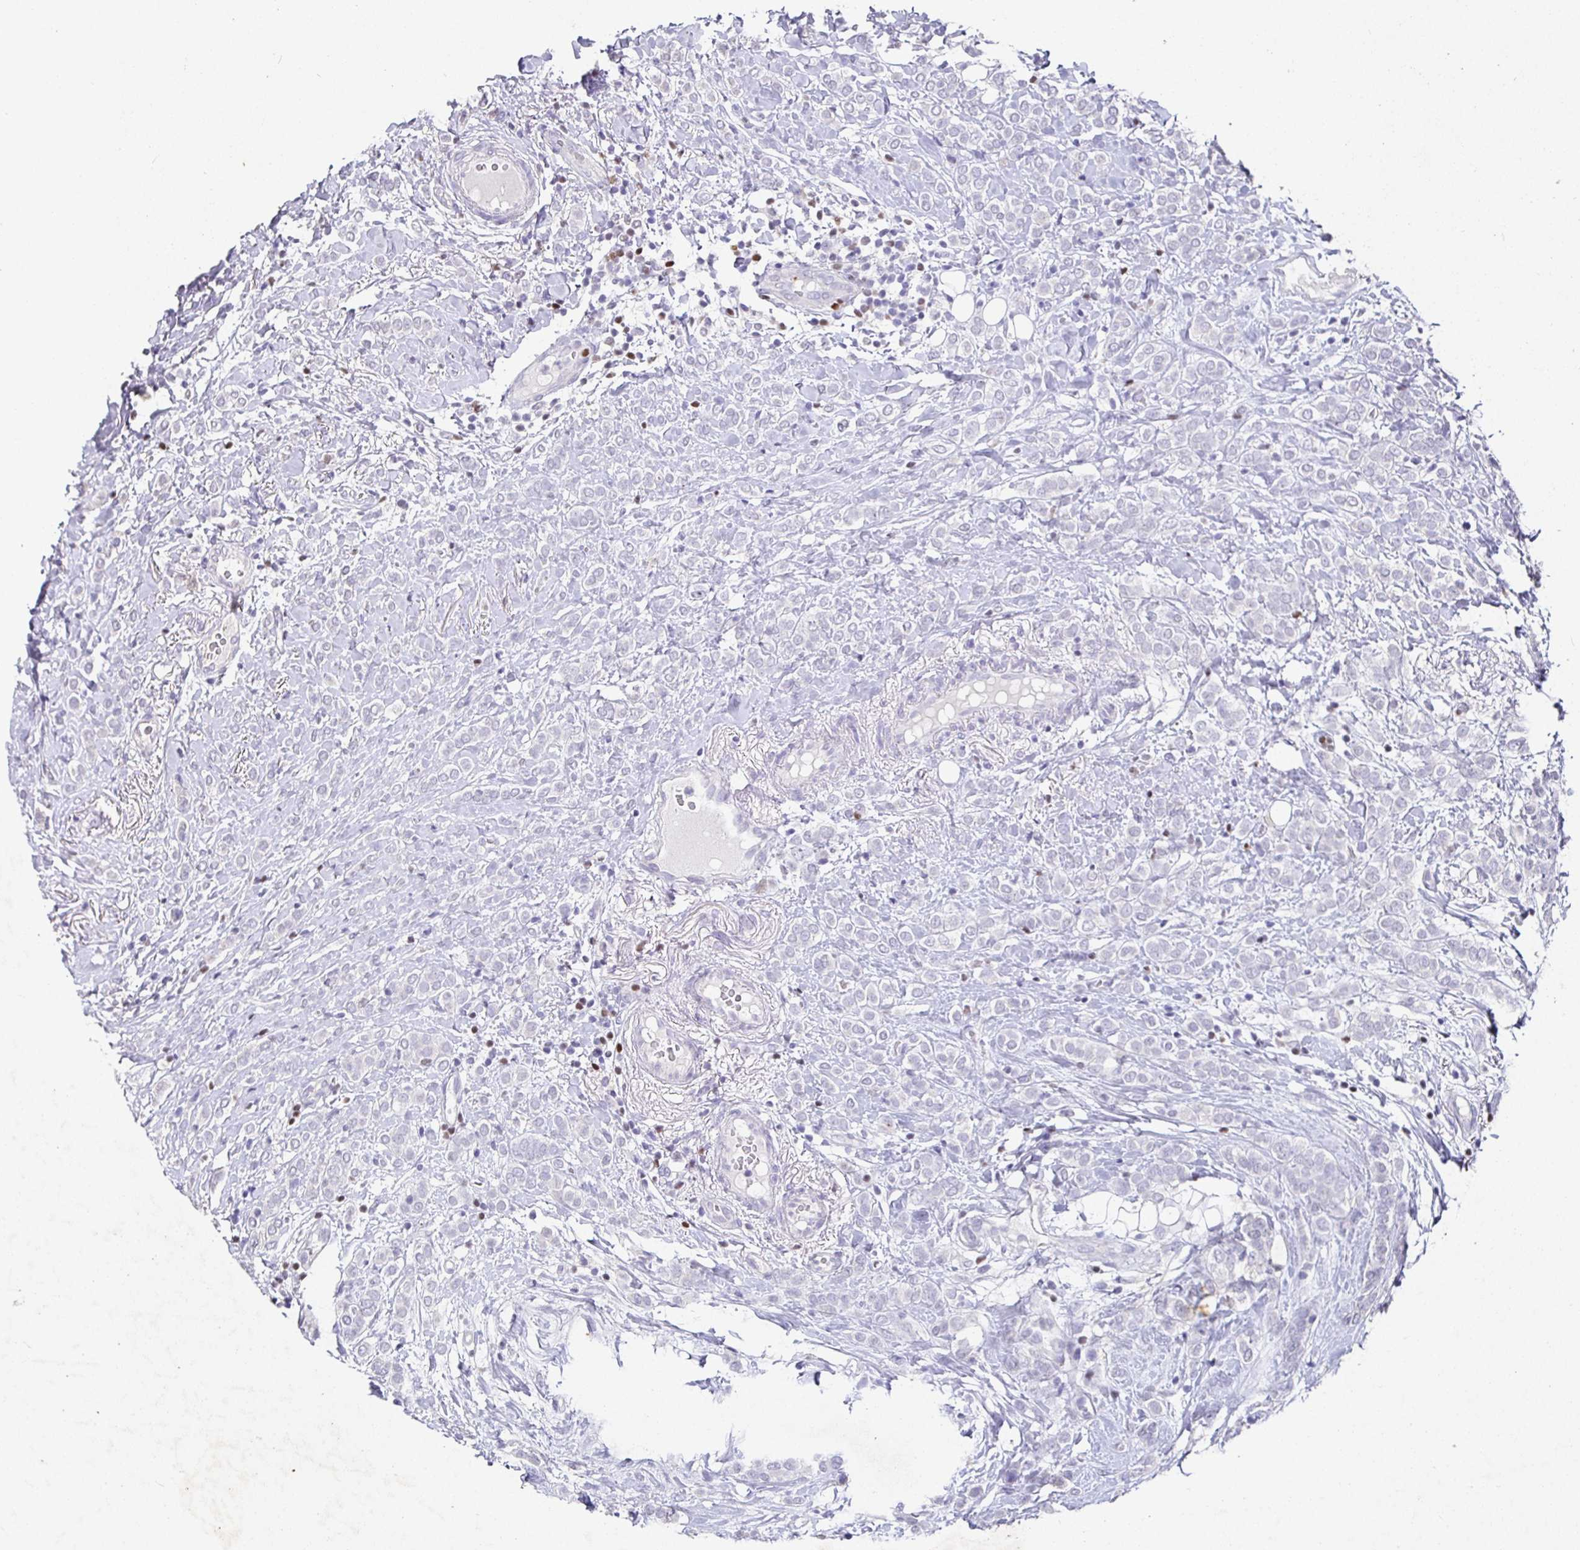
{"staining": {"intensity": "negative", "quantity": "none", "location": "none"}, "tissue": "breast cancer", "cell_type": "Tumor cells", "image_type": "cancer", "snomed": [{"axis": "morphology", "description": "Lobular carcinoma"}, {"axis": "topography", "description": "Breast"}], "caption": "Lobular carcinoma (breast) was stained to show a protein in brown. There is no significant staining in tumor cells. The staining was performed using DAB (3,3'-diaminobenzidine) to visualize the protein expression in brown, while the nuclei were stained in blue with hematoxylin (Magnification: 20x).", "gene": "SATB1", "patient": {"sex": "female", "age": 49}}